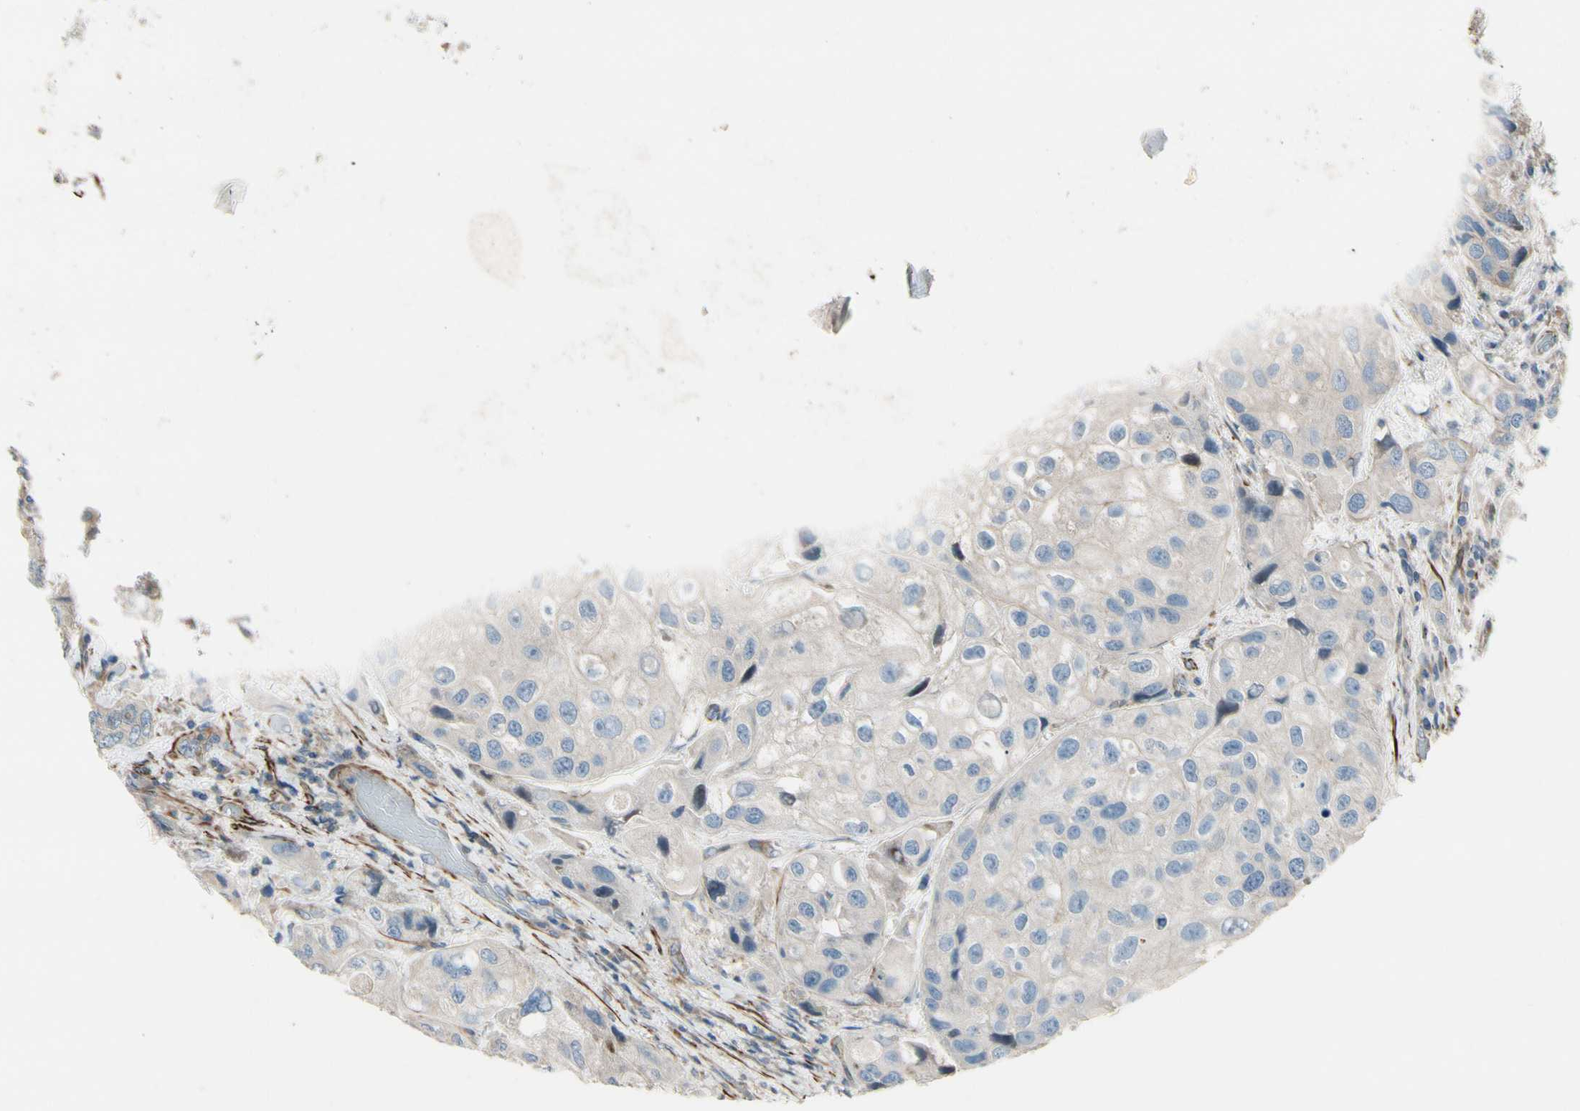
{"staining": {"intensity": "negative", "quantity": "none", "location": "none"}, "tissue": "urothelial cancer", "cell_type": "Tumor cells", "image_type": "cancer", "snomed": [{"axis": "morphology", "description": "Urothelial carcinoma, High grade"}, {"axis": "topography", "description": "Urinary bladder"}], "caption": "Immunohistochemistry (IHC) photomicrograph of human urothelial carcinoma (high-grade) stained for a protein (brown), which reveals no staining in tumor cells. Brightfield microscopy of immunohistochemistry (IHC) stained with DAB (brown) and hematoxylin (blue), captured at high magnification.", "gene": "TPM1", "patient": {"sex": "female", "age": 64}}